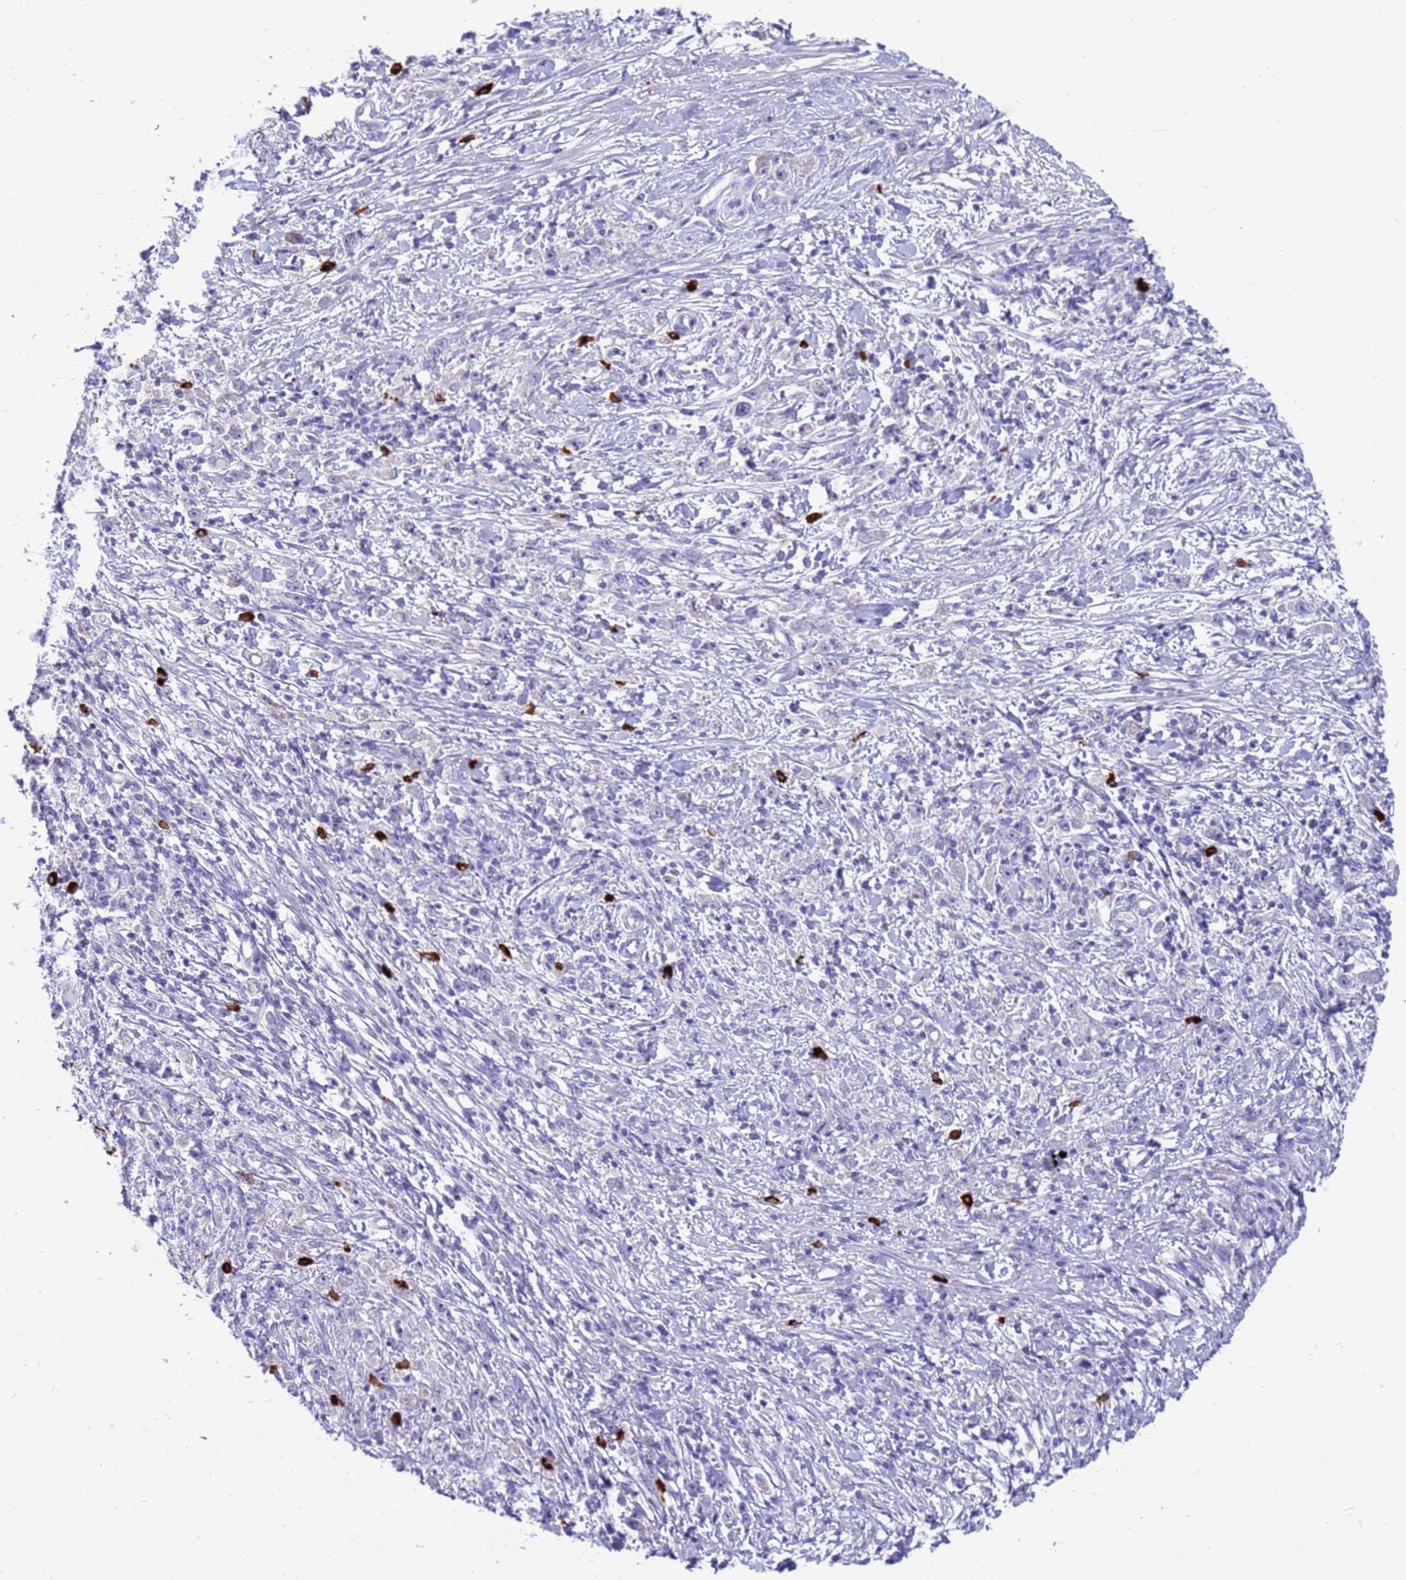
{"staining": {"intensity": "negative", "quantity": "none", "location": "none"}, "tissue": "stomach cancer", "cell_type": "Tumor cells", "image_type": "cancer", "snomed": [{"axis": "morphology", "description": "Adenocarcinoma, NOS"}, {"axis": "topography", "description": "Stomach"}], "caption": "An immunohistochemistry image of stomach cancer (adenocarcinoma) is shown. There is no staining in tumor cells of stomach cancer (adenocarcinoma). (DAB immunohistochemistry, high magnification).", "gene": "PDE10A", "patient": {"sex": "female", "age": 59}}